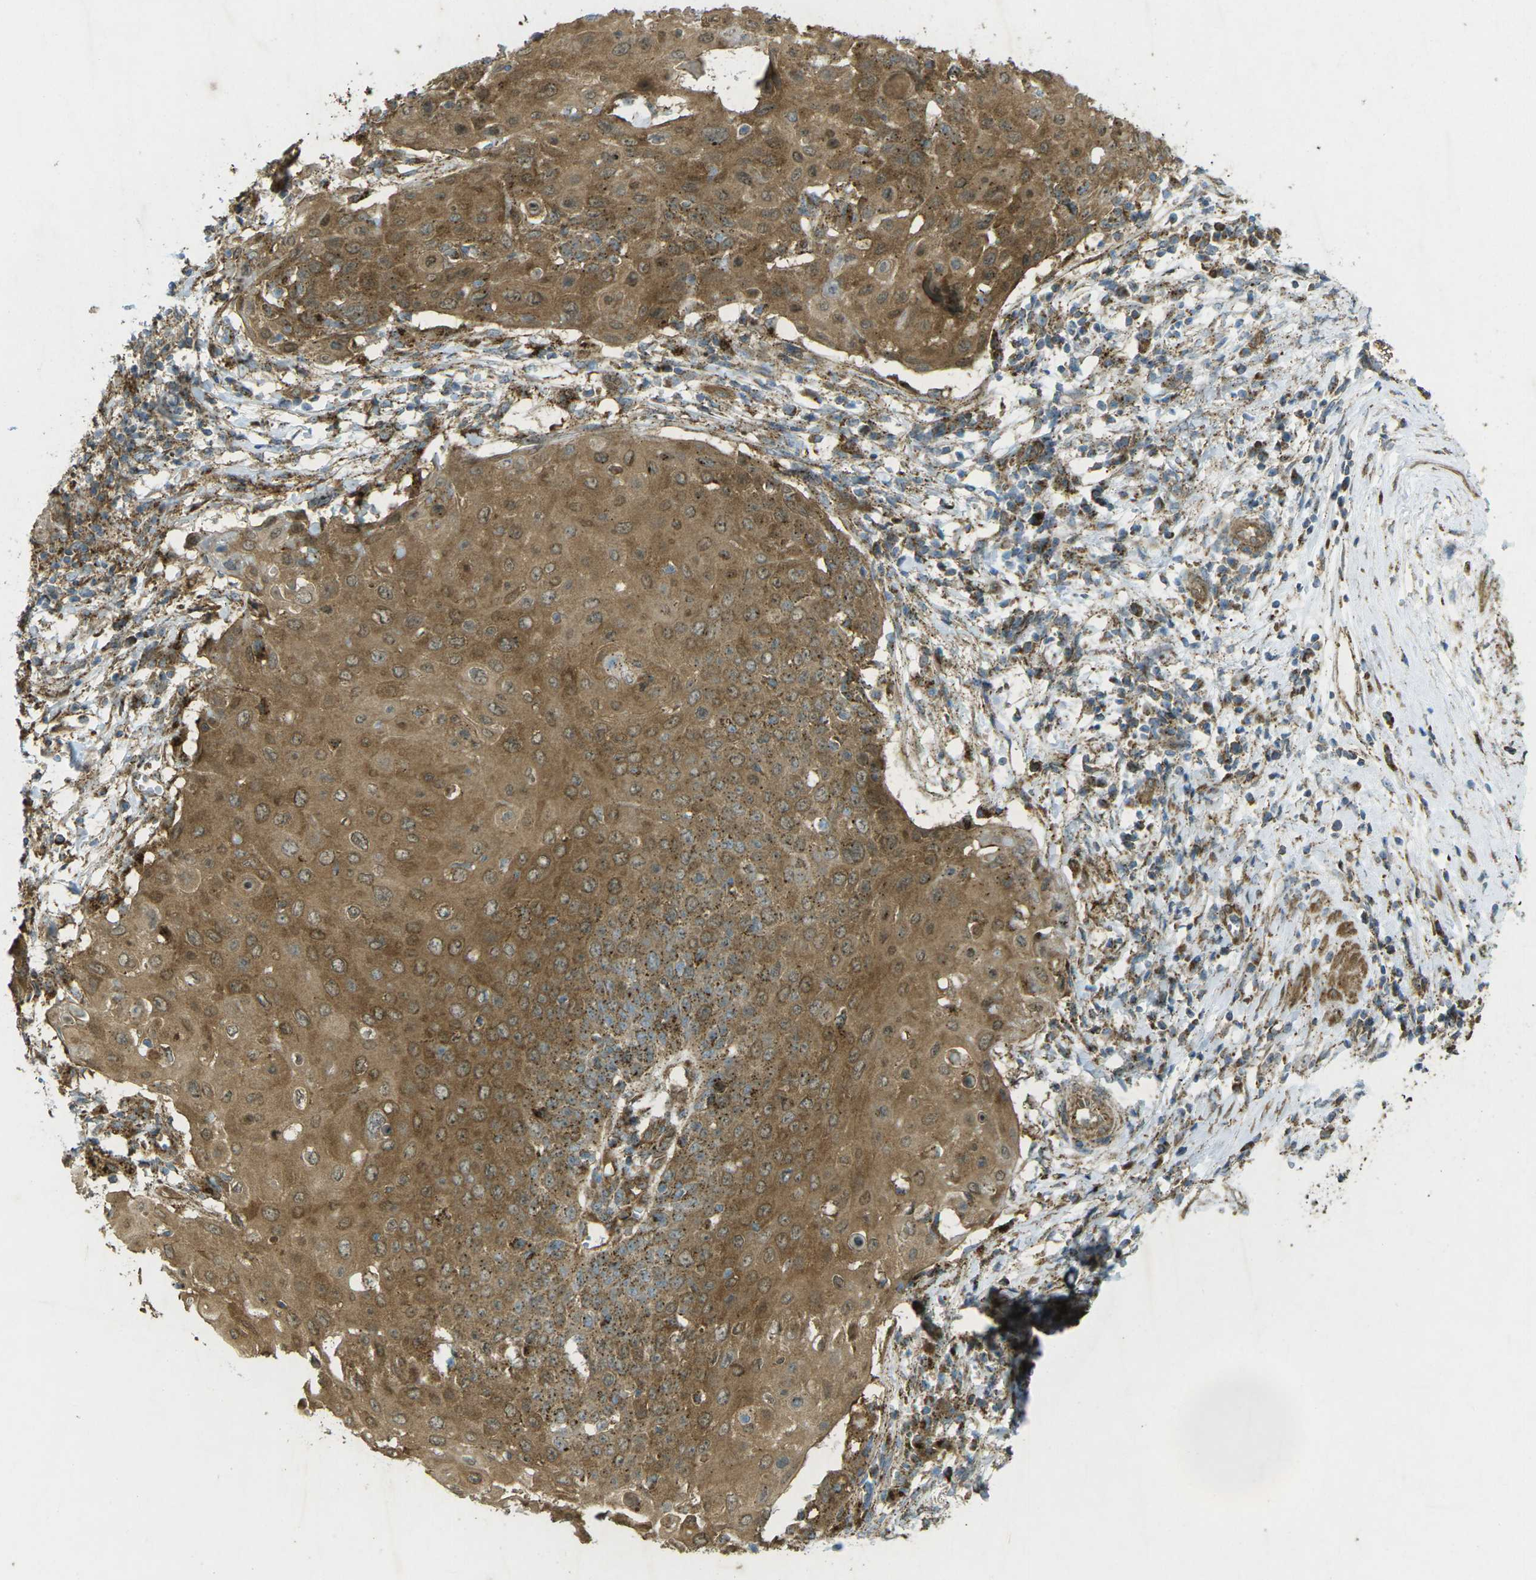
{"staining": {"intensity": "moderate", "quantity": ">75%", "location": "cytoplasmic/membranous"}, "tissue": "cervical cancer", "cell_type": "Tumor cells", "image_type": "cancer", "snomed": [{"axis": "morphology", "description": "Squamous cell carcinoma, NOS"}, {"axis": "topography", "description": "Cervix"}], "caption": "Moderate cytoplasmic/membranous positivity is appreciated in about >75% of tumor cells in cervical cancer.", "gene": "CHMP3", "patient": {"sex": "female", "age": 39}}